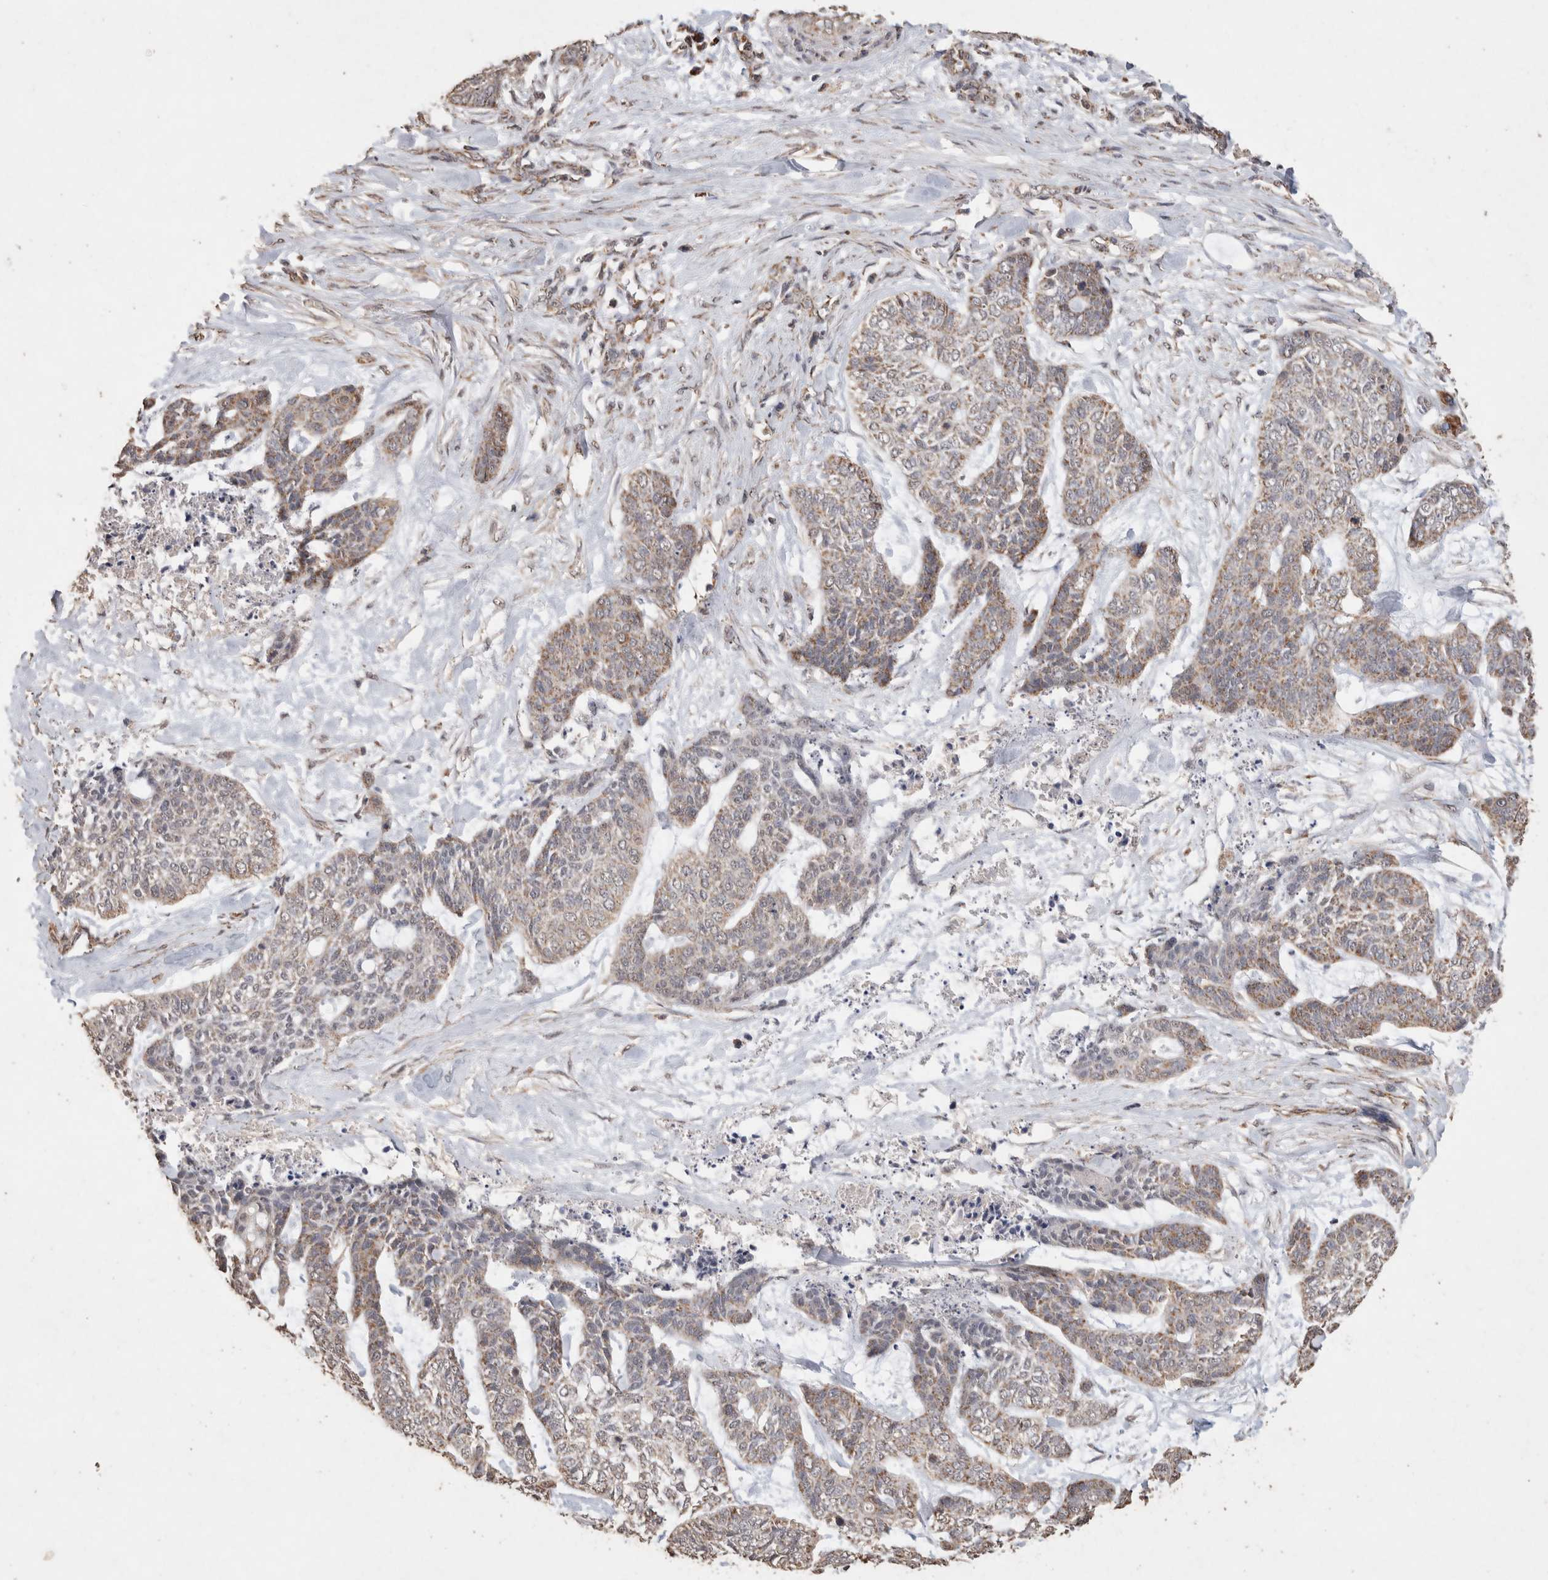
{"staining": {"intensity": "weak", "quantity": ">75%", "location": "cytoplasmic/membranous"}, "tissue": "skin cancer", "cell_type": "Tumor cells", "image_type": "cancer", "snomed": [{"axis": "morphology", "description": "Basal cell carcinoma"}, {"axis": "topography", "description": "Skin"}], "caption": "Skin cancer was stained to show a protein in brown. There is low levels of weak cytoplasmic/membranous positivity in approximately >75% of tumor cells.", "gene": "ACADM", "patient": {"sex": "female", "age": 64}}